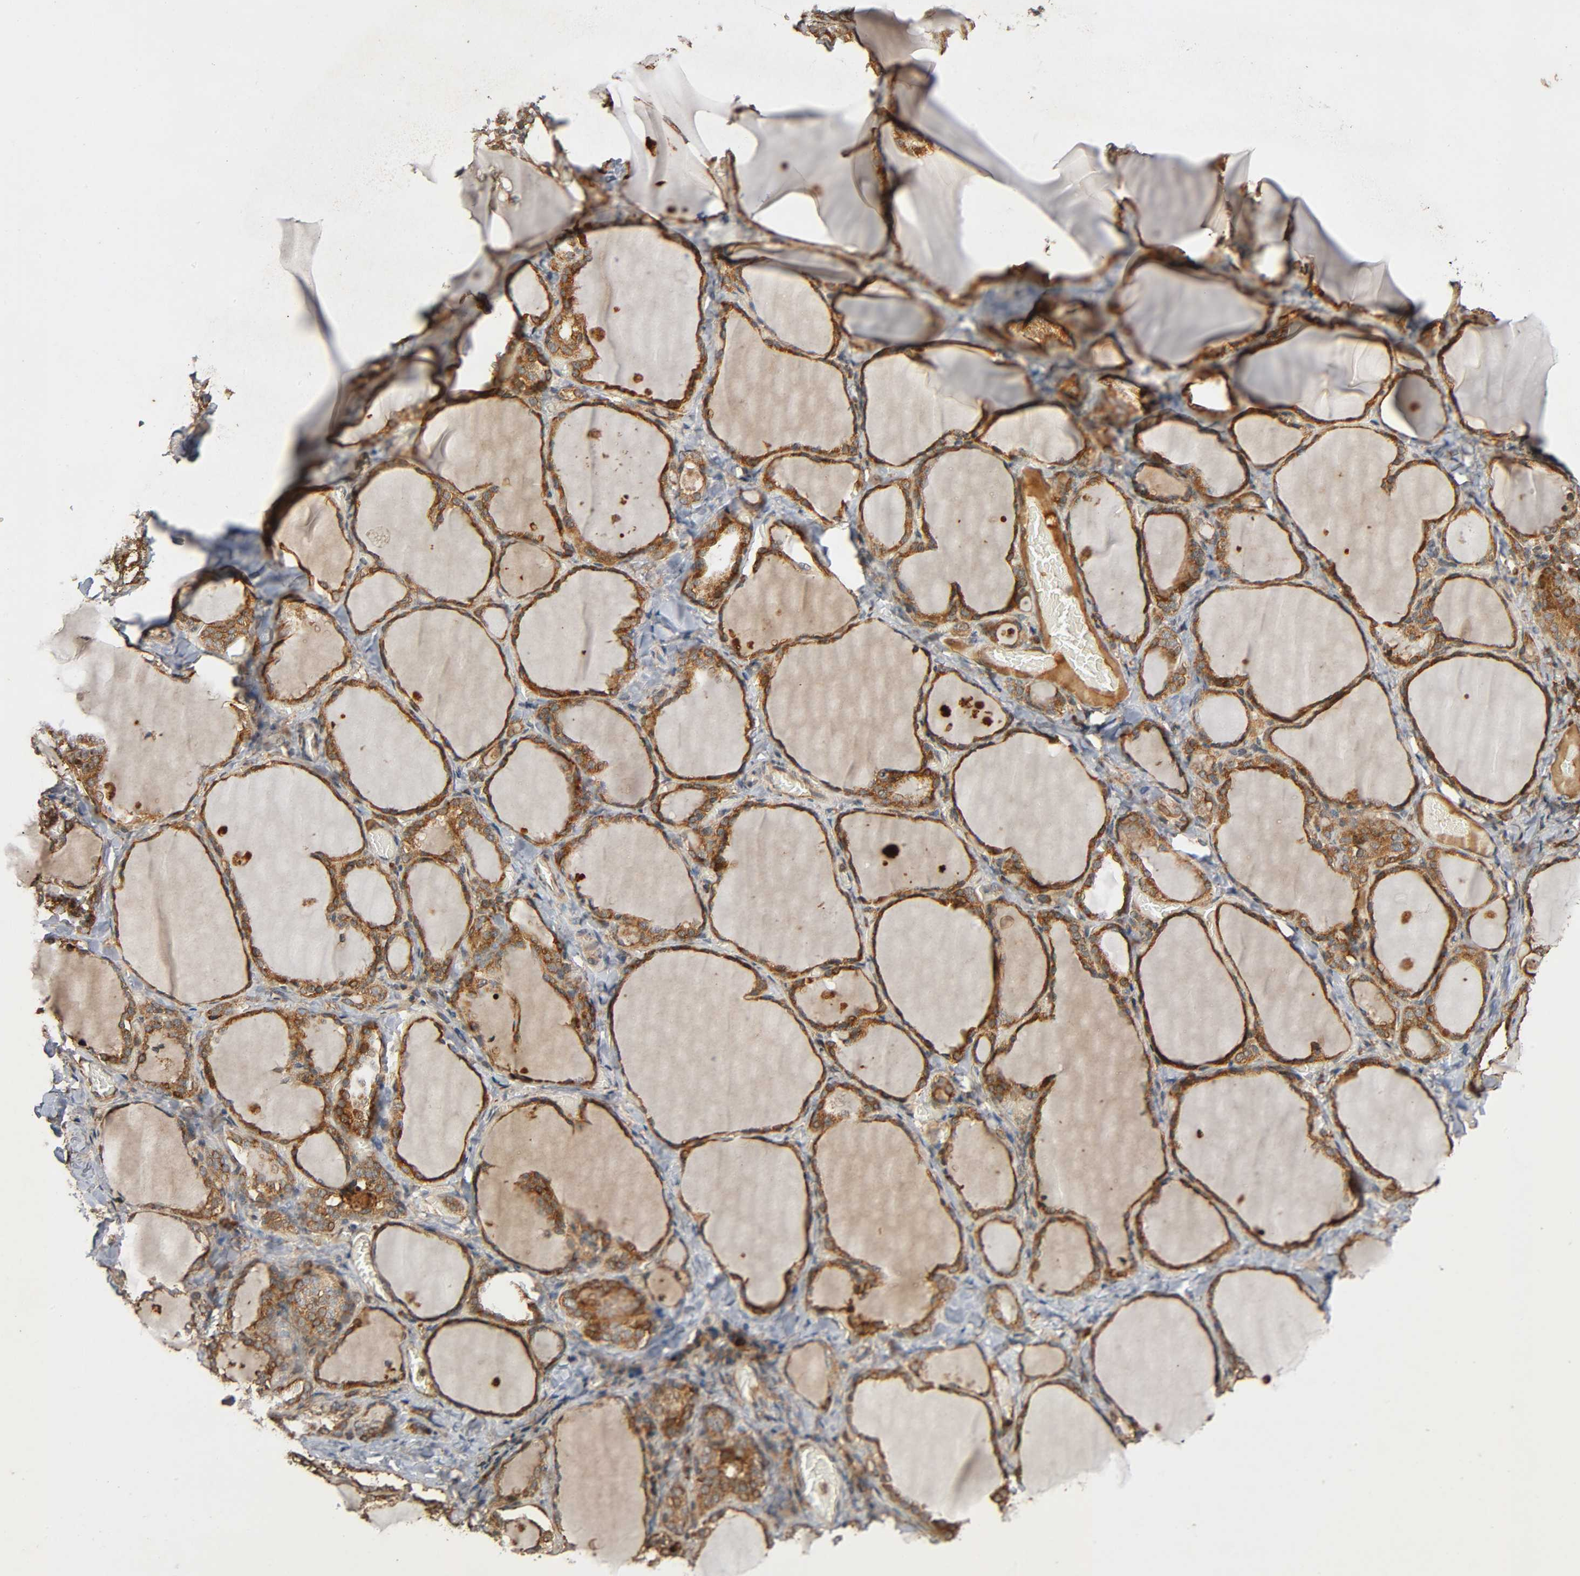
{"staining": {"intensity": "strong", "quantity": ">75%", "location": "cytoplasmic/membranous"}, "tissue": "thyroid gland", "cell_type": "Glandular cells", "image_type": "normal", "snomed": [{"axis": "morphology", "description": "Normal tissue, NOS"}, {"axis": "morphology", "description": "Papillary adenocarcinoma, NOS"}, {"axis": "topography", "description": "Thyroid gland"}], "caption": "Protein positivity by IHC shows strong cytoplasmic/membranous expression in approximately >75% of glandular cells in normal thyroid gland. The staining was performed using DAB (3,3'-diaminobenzidine) to visualize the protein expression in brown, while the nuclei were stained in blue with hematoxylin (Magnification: 20x).", "gene": "MAP3K8", "patient": {"sex": "female", "age": 30}}